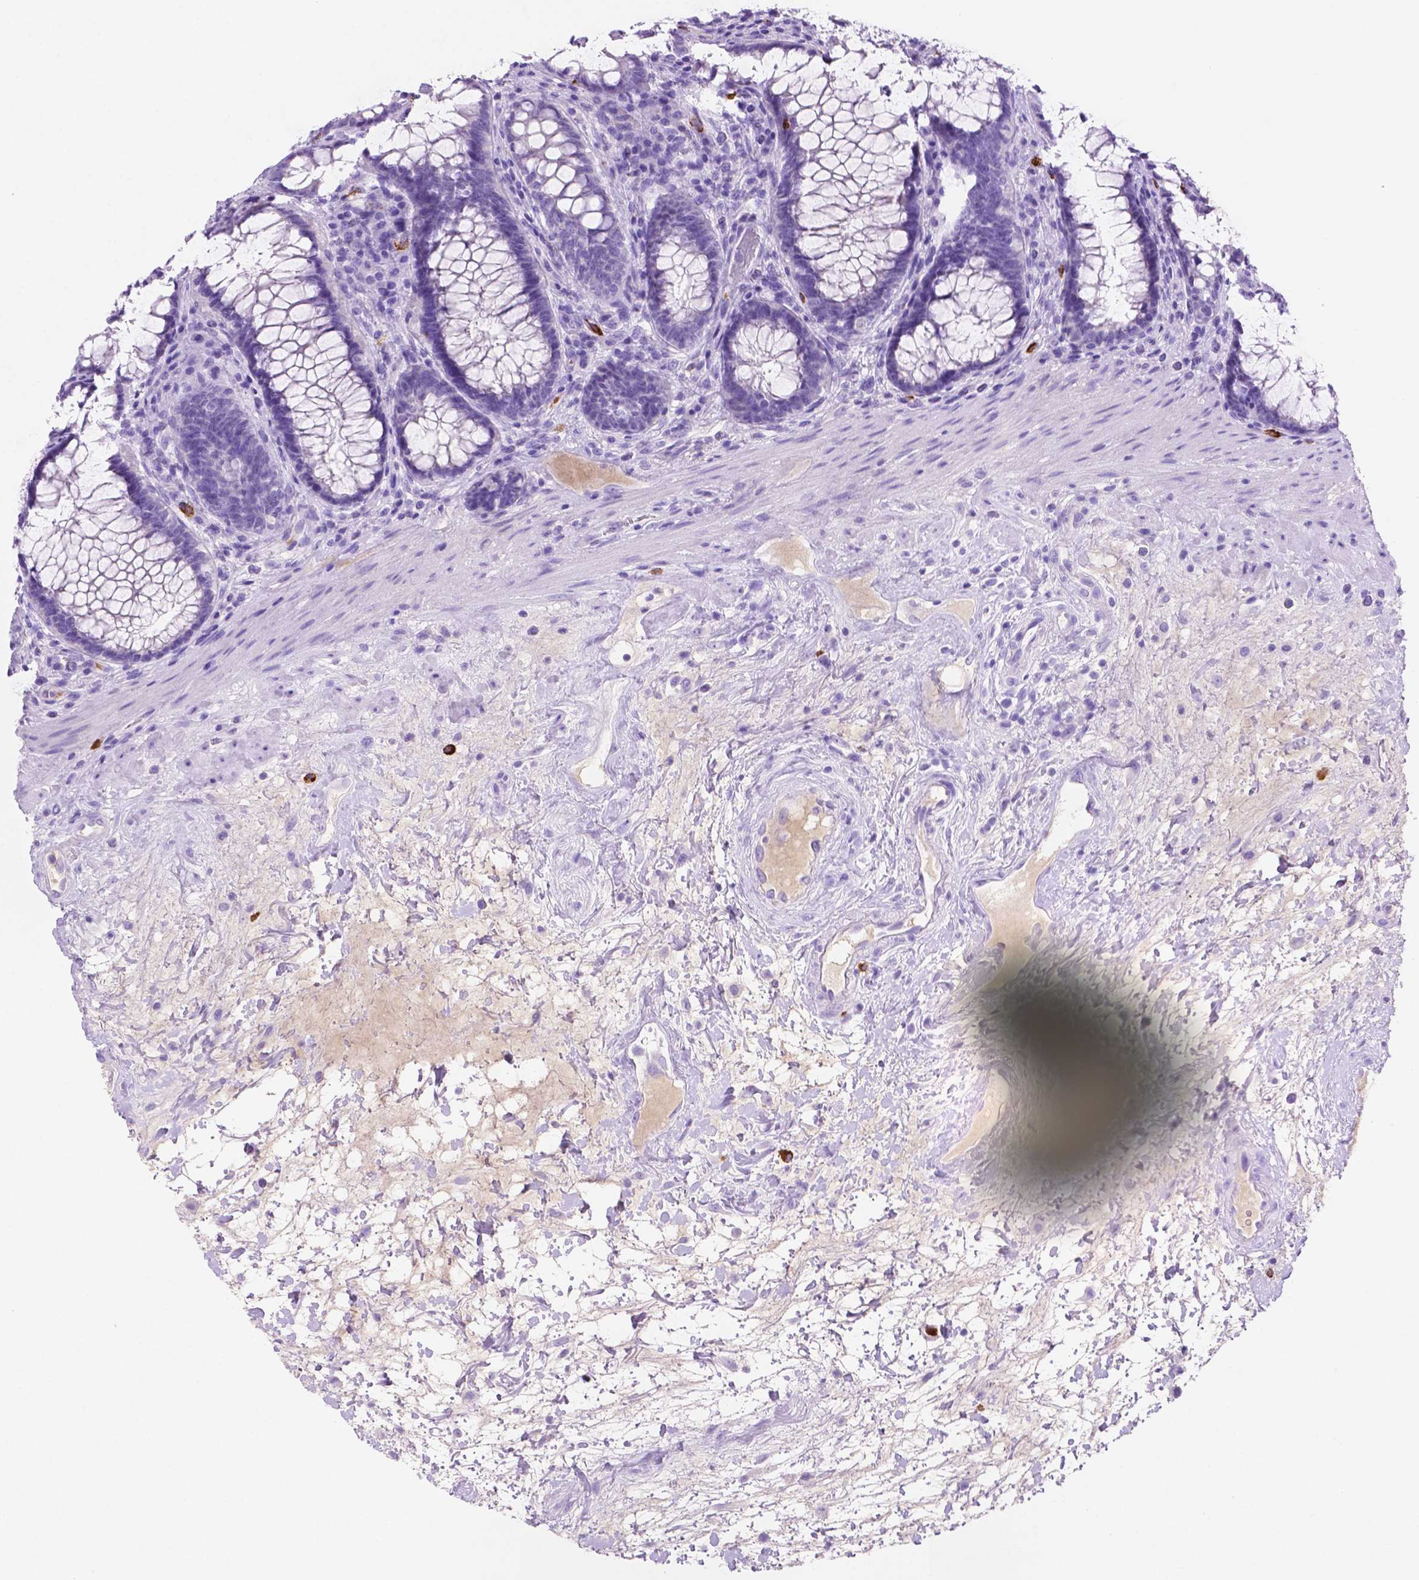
{"staining": {"intensity": "negative", "quantity": "none", "location": "none"}, "tissue": "rectum", "cell_type": "Glandular cells", "image_type": "normal", "snomed": [{"axis": "morphology", "description": "Normal tissue, NOS"}, {"axis": "topography", "description": "Rectum"}], "caption": "Protein analysis of unremarkable rectum exhibits no significant positivity in glandular cells. Nuclei are stained in blue.", "gene": "FOXB2", "patient": {"sex": "male", "age": 72}}